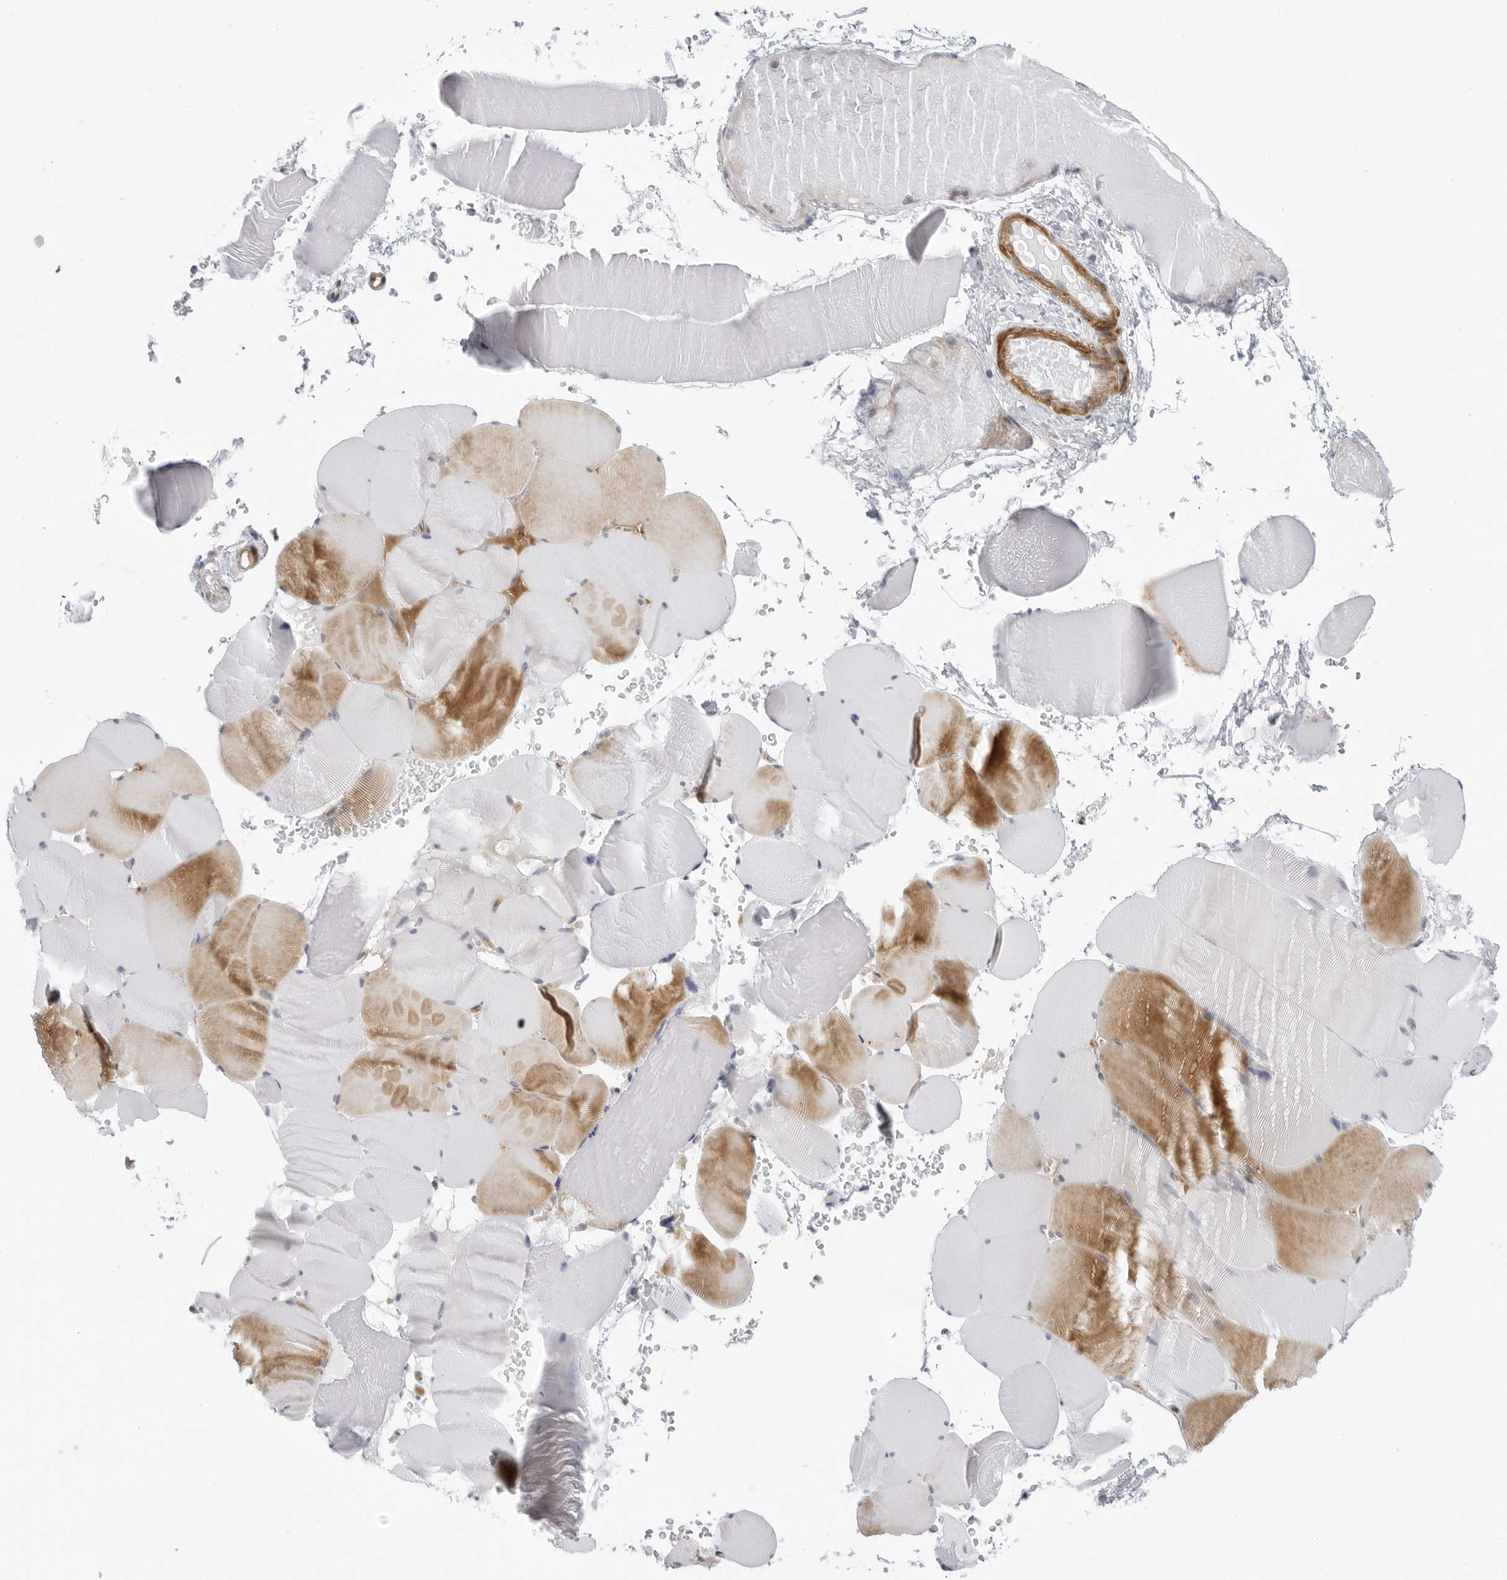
{"staining": {"intensity": "moderate", "quantity": "25%-75%", "location": "cytoplasmic/membranous"}, "tissue": "skeletal muscle", "cell_type": "Myocytes", "image_type": "normal", "snomed": [{"axis": "morphology", "description": "Normal tissue, NOS"}, {"axis": "topography", "description": "Skeletal muscle"}], "caption": "This micrograph shows benign skeletal muscle stained with immunohistochemistry (IHC) to label a protein in brown. The cytoplasmic/membranous of myocytes show moderate positivity for the protein. Nuclei are counter-stained blue.", "gene": "SUGCT", "patient": {"sex": "male", "age": 62}}